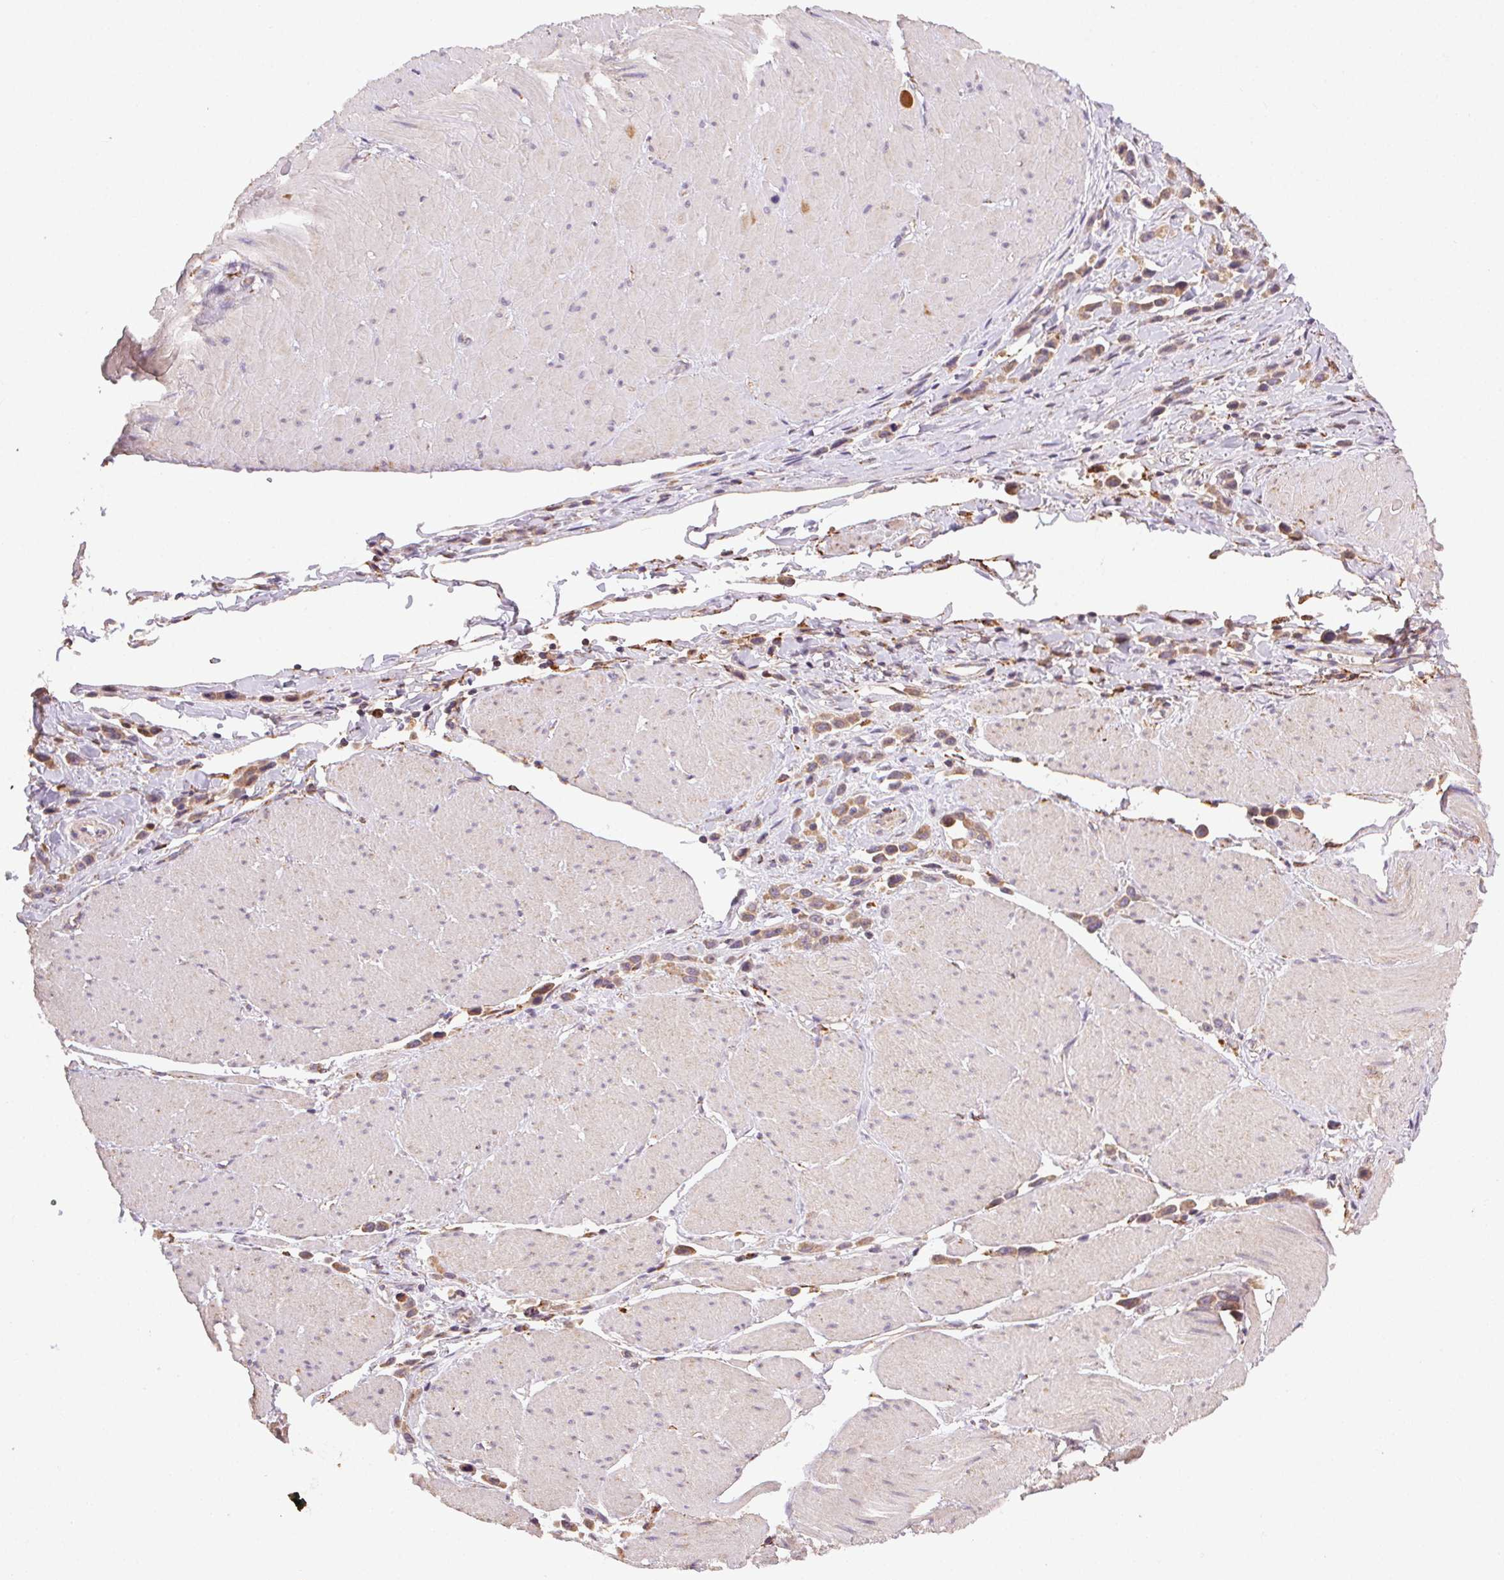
{"staining": {"intensity": "moderate", "quantity": ">75%", "location": "cytoplasmic/membranous"}, "tissue": "stomach cancer", "cell_type": "Tumor cells", "image_type": "cancer", "snomed": [{"axis": "morphology", "description": "Adenocarcinoma, NOS"}, {"axis": "topography", "description": "Stomach"}], "caption": "Immunohistochemical staining of stomach cancer (adenocarcinoma) reveals medium levels of moderate cytoplasmic/membranous staining in about >75% of tumor cells.", "gene": "FNBP1L", "patient": {"sex": "male", "age": 47}}